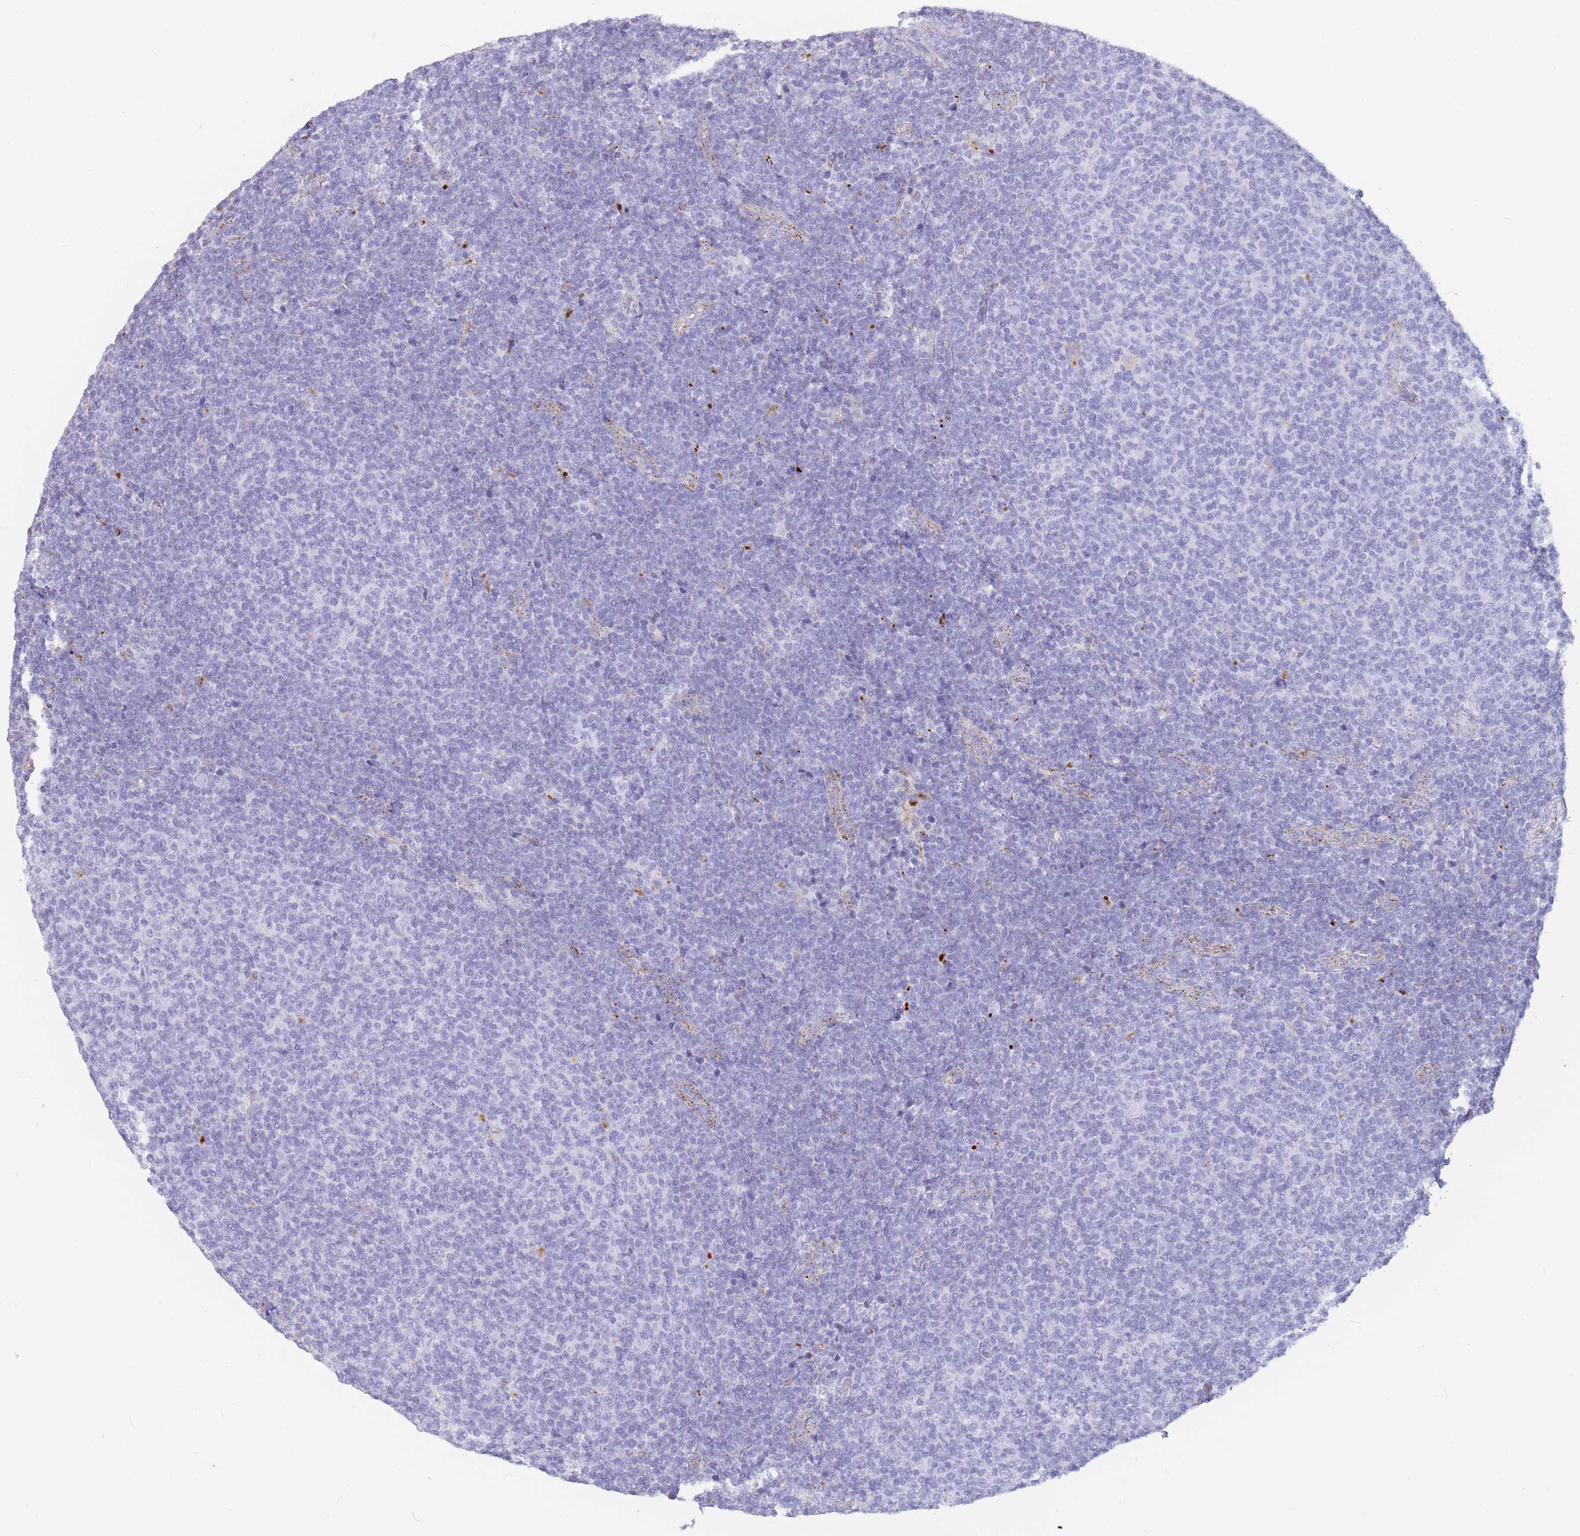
{"staining": {"intensity": "negative", "quantity": "none", "location": "none"}, "tissue": "lymphoma", "cell_type": "Tumor cells", "image_type": "cancer", "snomed": [{"axis": "morphology", "description": "Malignant lymphoma, non-Hodgkin's type, Low grade"}, {"axis": "topography", "description": "Lymph node"}], "caption": "The immunohistochemistry micrograph has no significant staining in tumor cells of low-grade malignant lymphoma, non-Hodgkin's type tissue. The staining was performed using DAB to visualize the protein expression in brown, while the nuclei were stained in blue with hematoxylin (Magnification: 20x).", "gene": "GAA", "patient": {"sex": "male", "age": 66}}